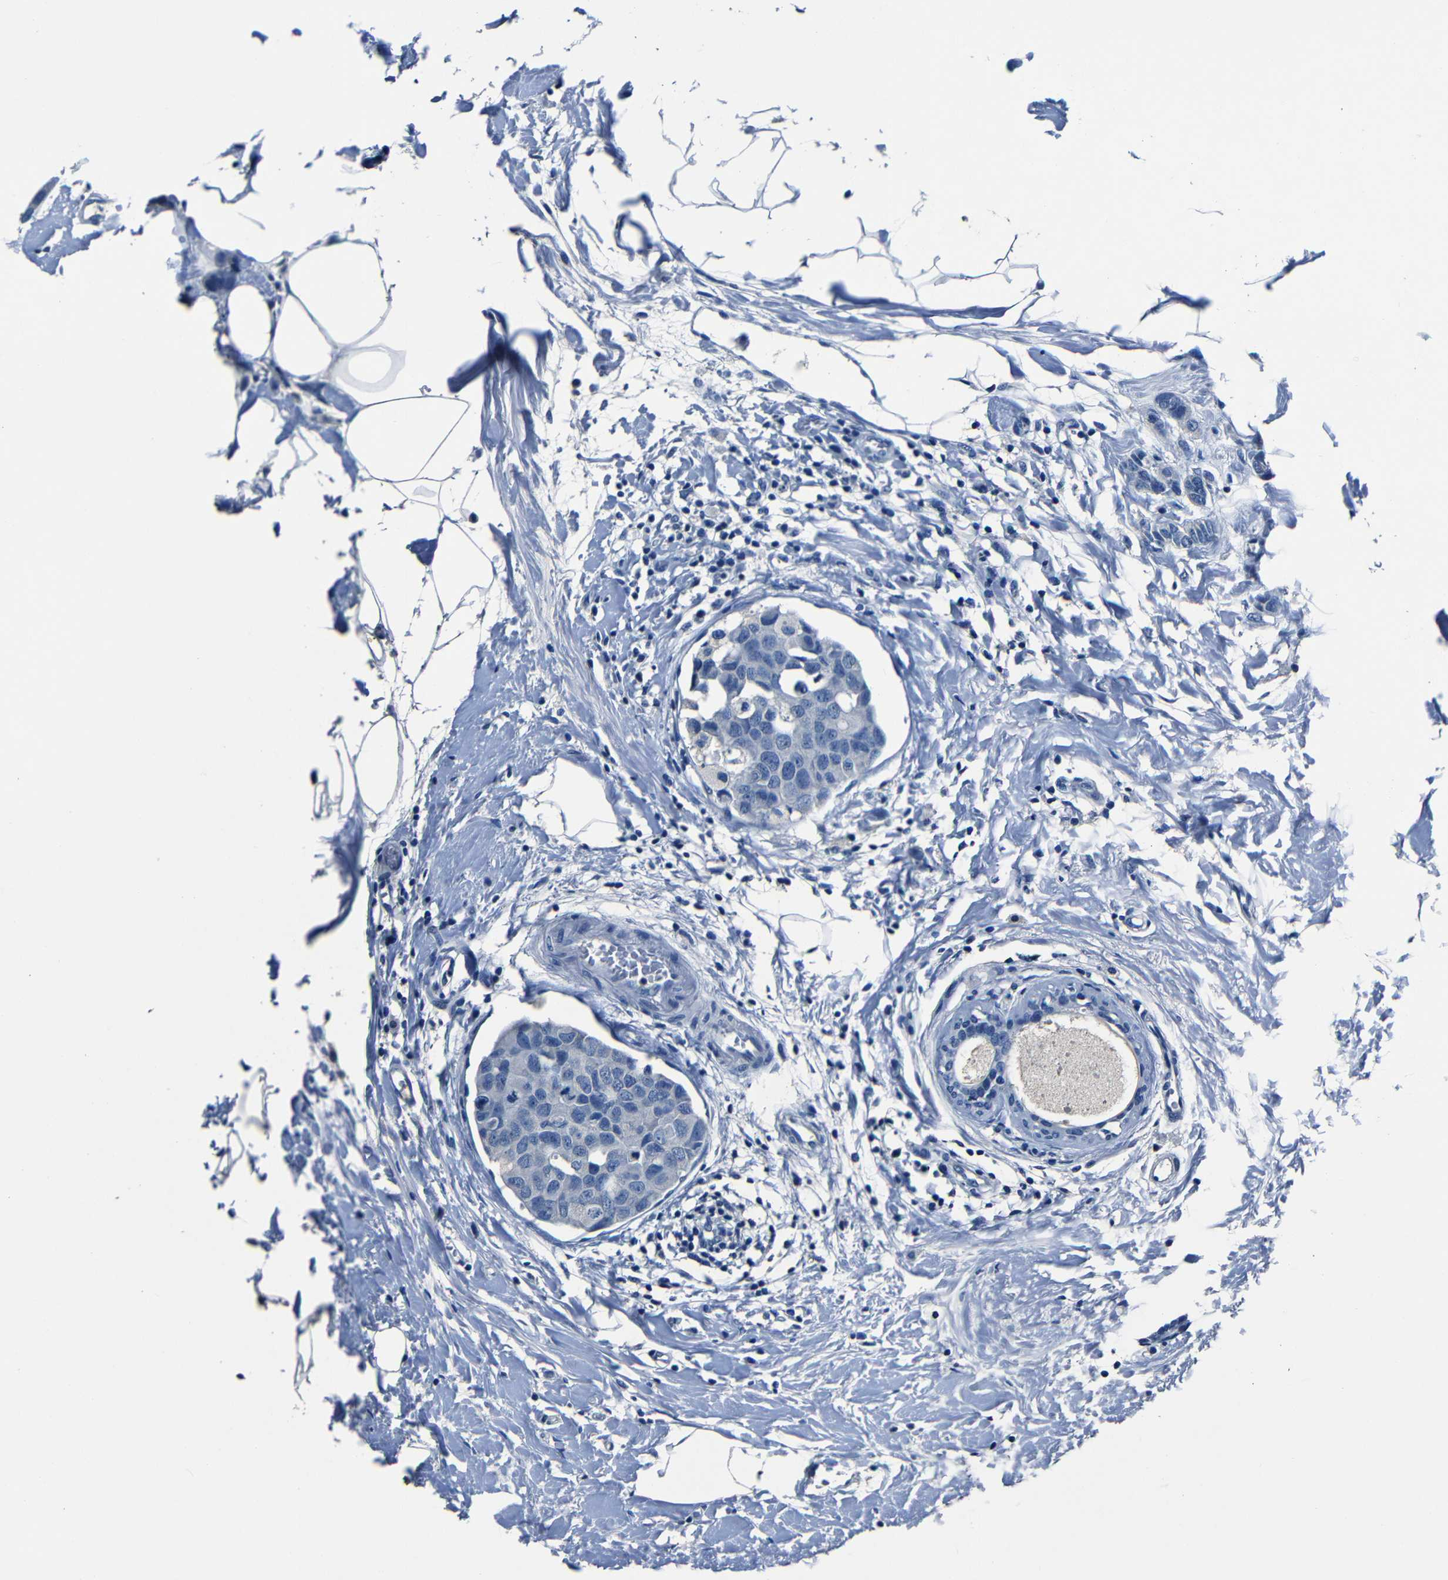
{"staining": {"intensity": "negative", "quantity": "none", "location": "none"}, "tissue": "breast cancer", "cell_type": "Tumor cells", "image_type": "cancer", "snomed": [{"axis": "morphology", "description": "Normal tissue, NOS"}, {"axis": "morphology", "description": "Duct carcinoma"}, {"axis": "topography", "description": "Breast"}], "caption": "IHC photomicrograph of neoplastic tissue: human infiltrating ductal carcinoma (breast) stained with DAB reveals no significant protein positivity in tumor cells.", "gene": "NCMAP", "patient": {"sex": "female", "age": 50}}